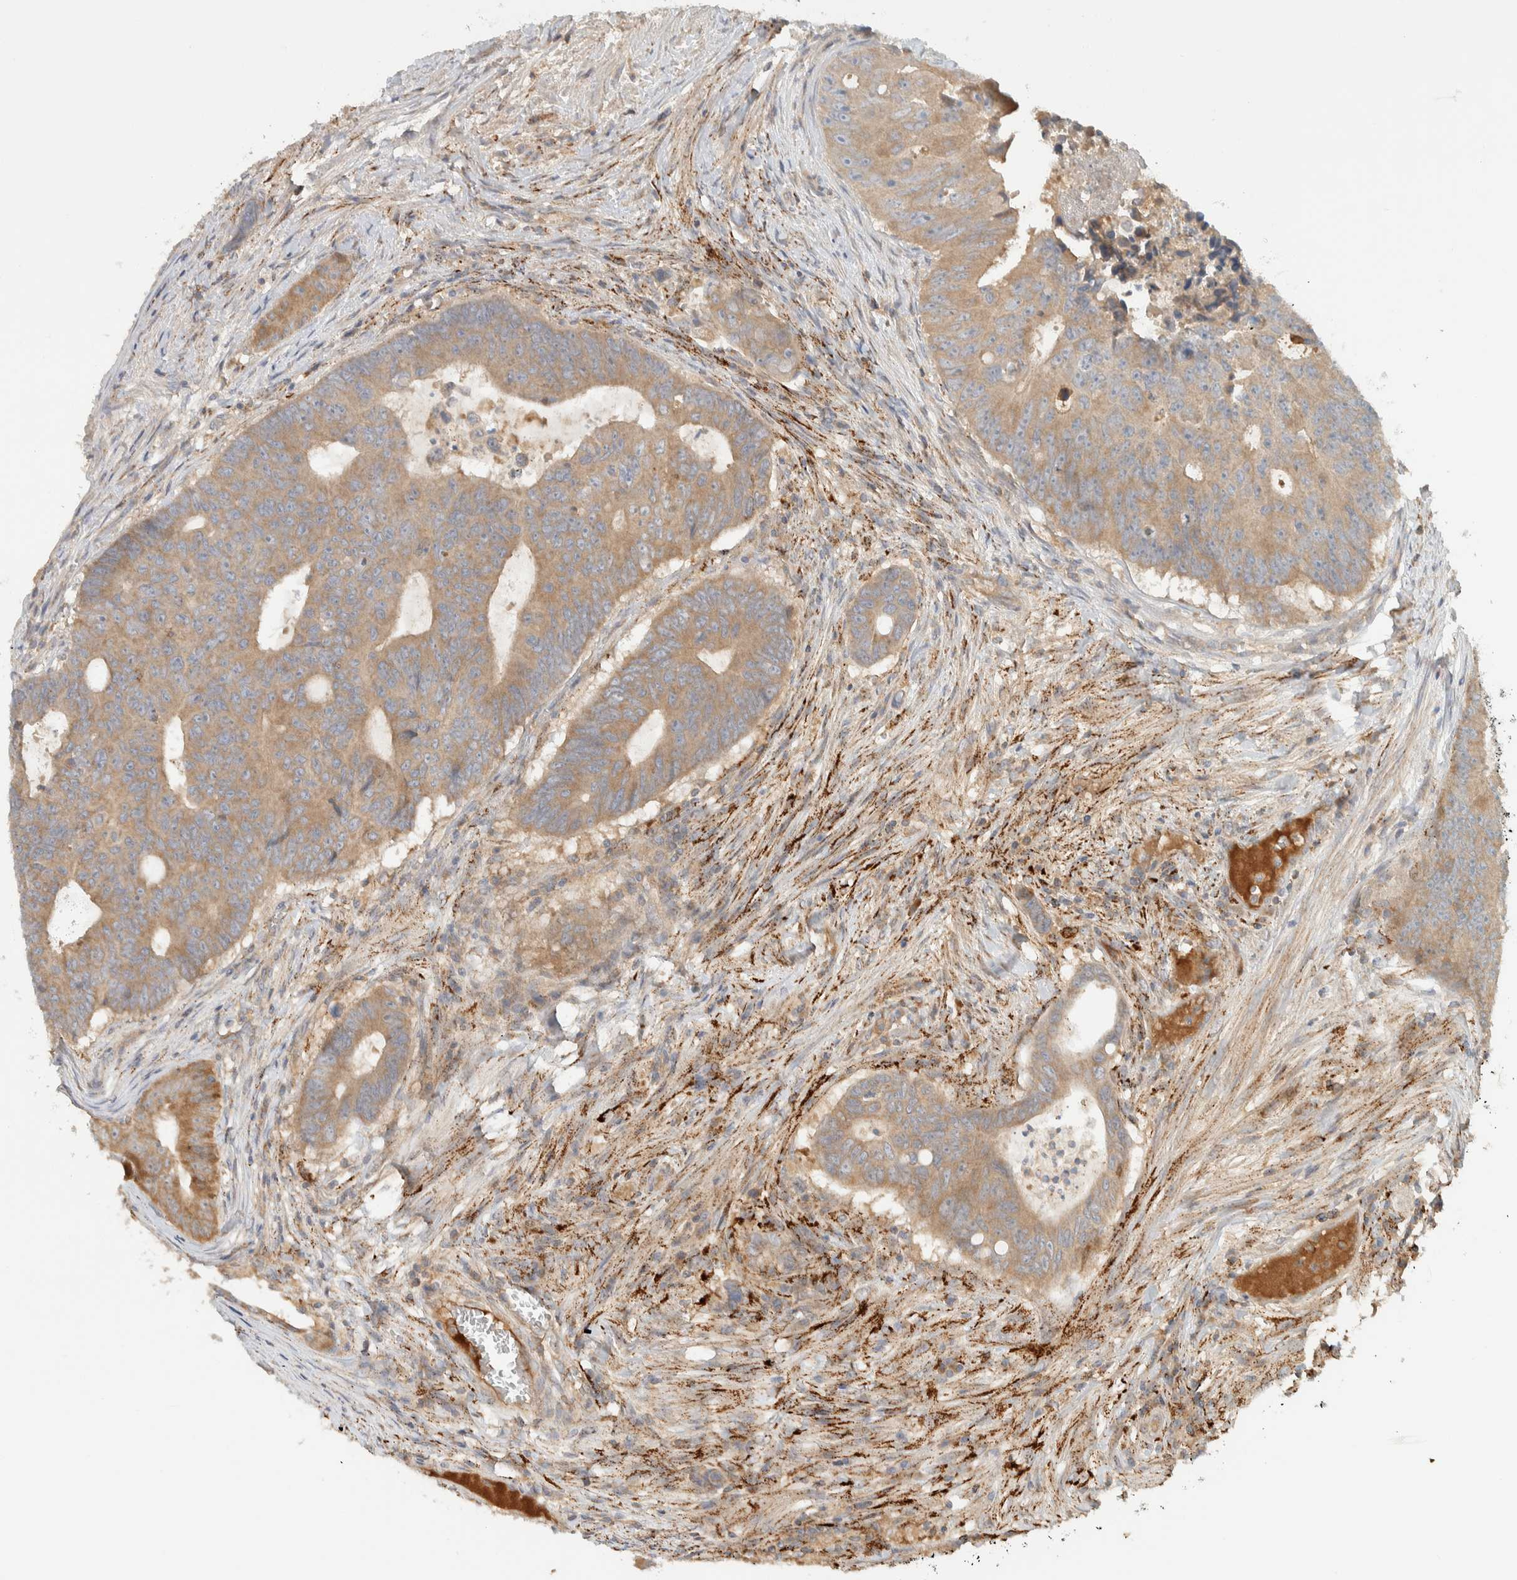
{"staining": {"intensity": "moderate", "quantity": ">75%", "location": "cytoplasmic/membranous"}, "tissue": "colorectal cancer", "cell_type": "Tumor cells", "image_type": "cancer", "snomed": [{"axis": "morphology", "description": "Adenocarcinoma, NOS"}, {"axis": "topography", "description": "Colon"}], "caption": "IHC staining of colorectal adenocarcinoma, which exhibits medium levels of moderate cytoplasmic/membranous expression in approximately >75% of tumor cells indicating moderate cytoplasmic/membranous protein staining. The staining was performed using DAB (3,3'-diaminobenzidine) (brown) for protein detection and nuclei were counterstained in hematoxylin (blue).", "gene": "FAM167A", "patient": {"sex": "male", "age": 87}}